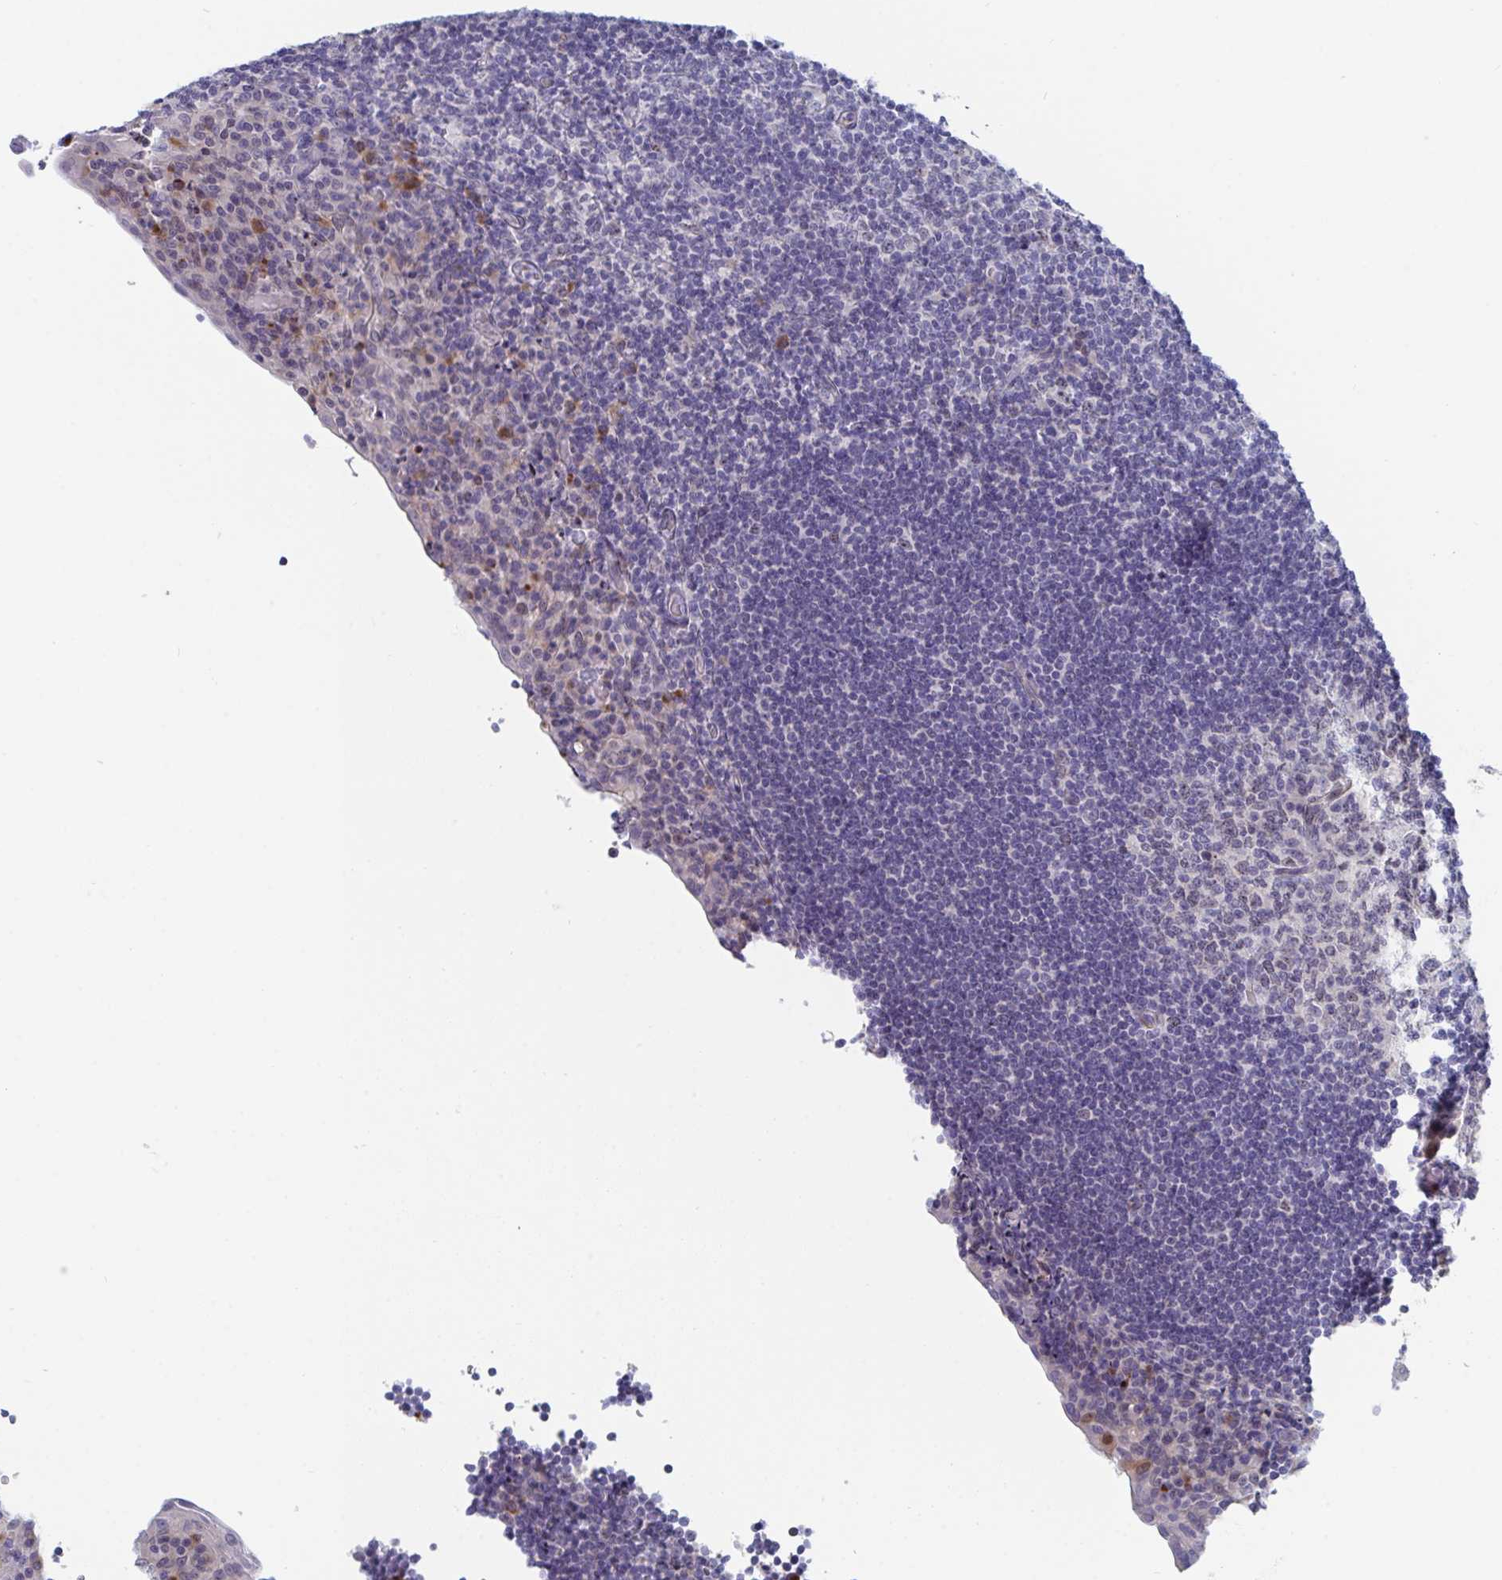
{"staining": {"intensity": "weak", "quantity": "25%-75%", "location": "nuclear"}, "tissue": "tonsil", "cell_type": "Germinal center cells", "image_type": "normal", "snomed": [{"axis": "morphology", "description": "Normal tissue, NOS"}, {"axis": "topography", "description": "Tonsil"}], "caption": "This histopathology image exhibits immunohistochemistry staining of unremarkable tonsil, with low weak nuclear positivity in about 25%-75% of germinal center cells.", "gene": "CENPT", "patient": {"sex": "male", "age": 17}}